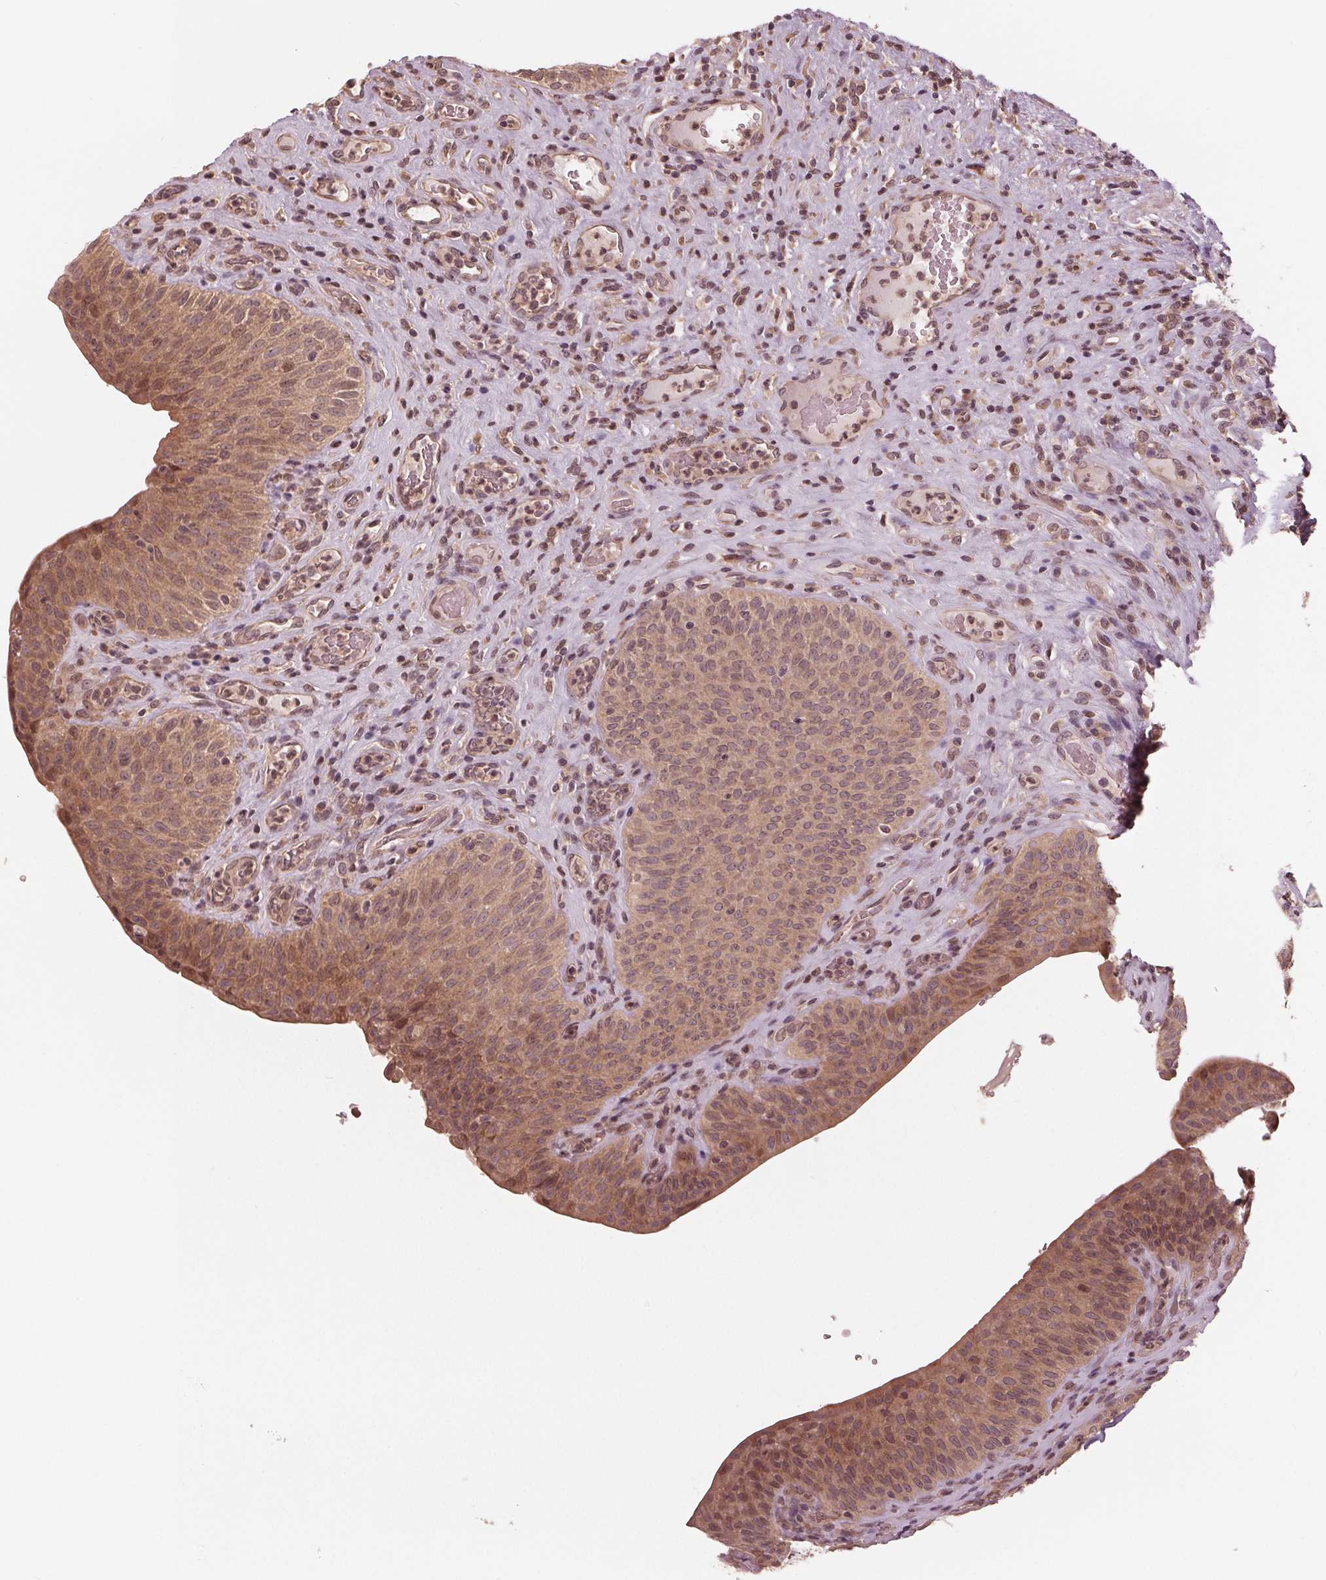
{"staining": {"intensity": "moderate", "quantity": "25%-75%", "location": "cytoplasmic/membranous,nuclear"}, "tissue": "urinary bladder", "cell_type": "Urothelial cells", "image_type": "normal", "snomed": [{"axis": "morphology", "description": "Normal tissue, NOS"}, {"axis": "topography", "description": "Urinary bladder"}, {"axis": "topography", "description": "Peripheral nerve tissue"}], "caption": "Moderate cytoplasmic/membranous,nuclear expression for a protein is seen in about 25%-75% of urothelial cells of normal urinary bladder using immunohistochemistry.", "gene": "ZNF471", "patient": {"sex": "male", "age": 66}}